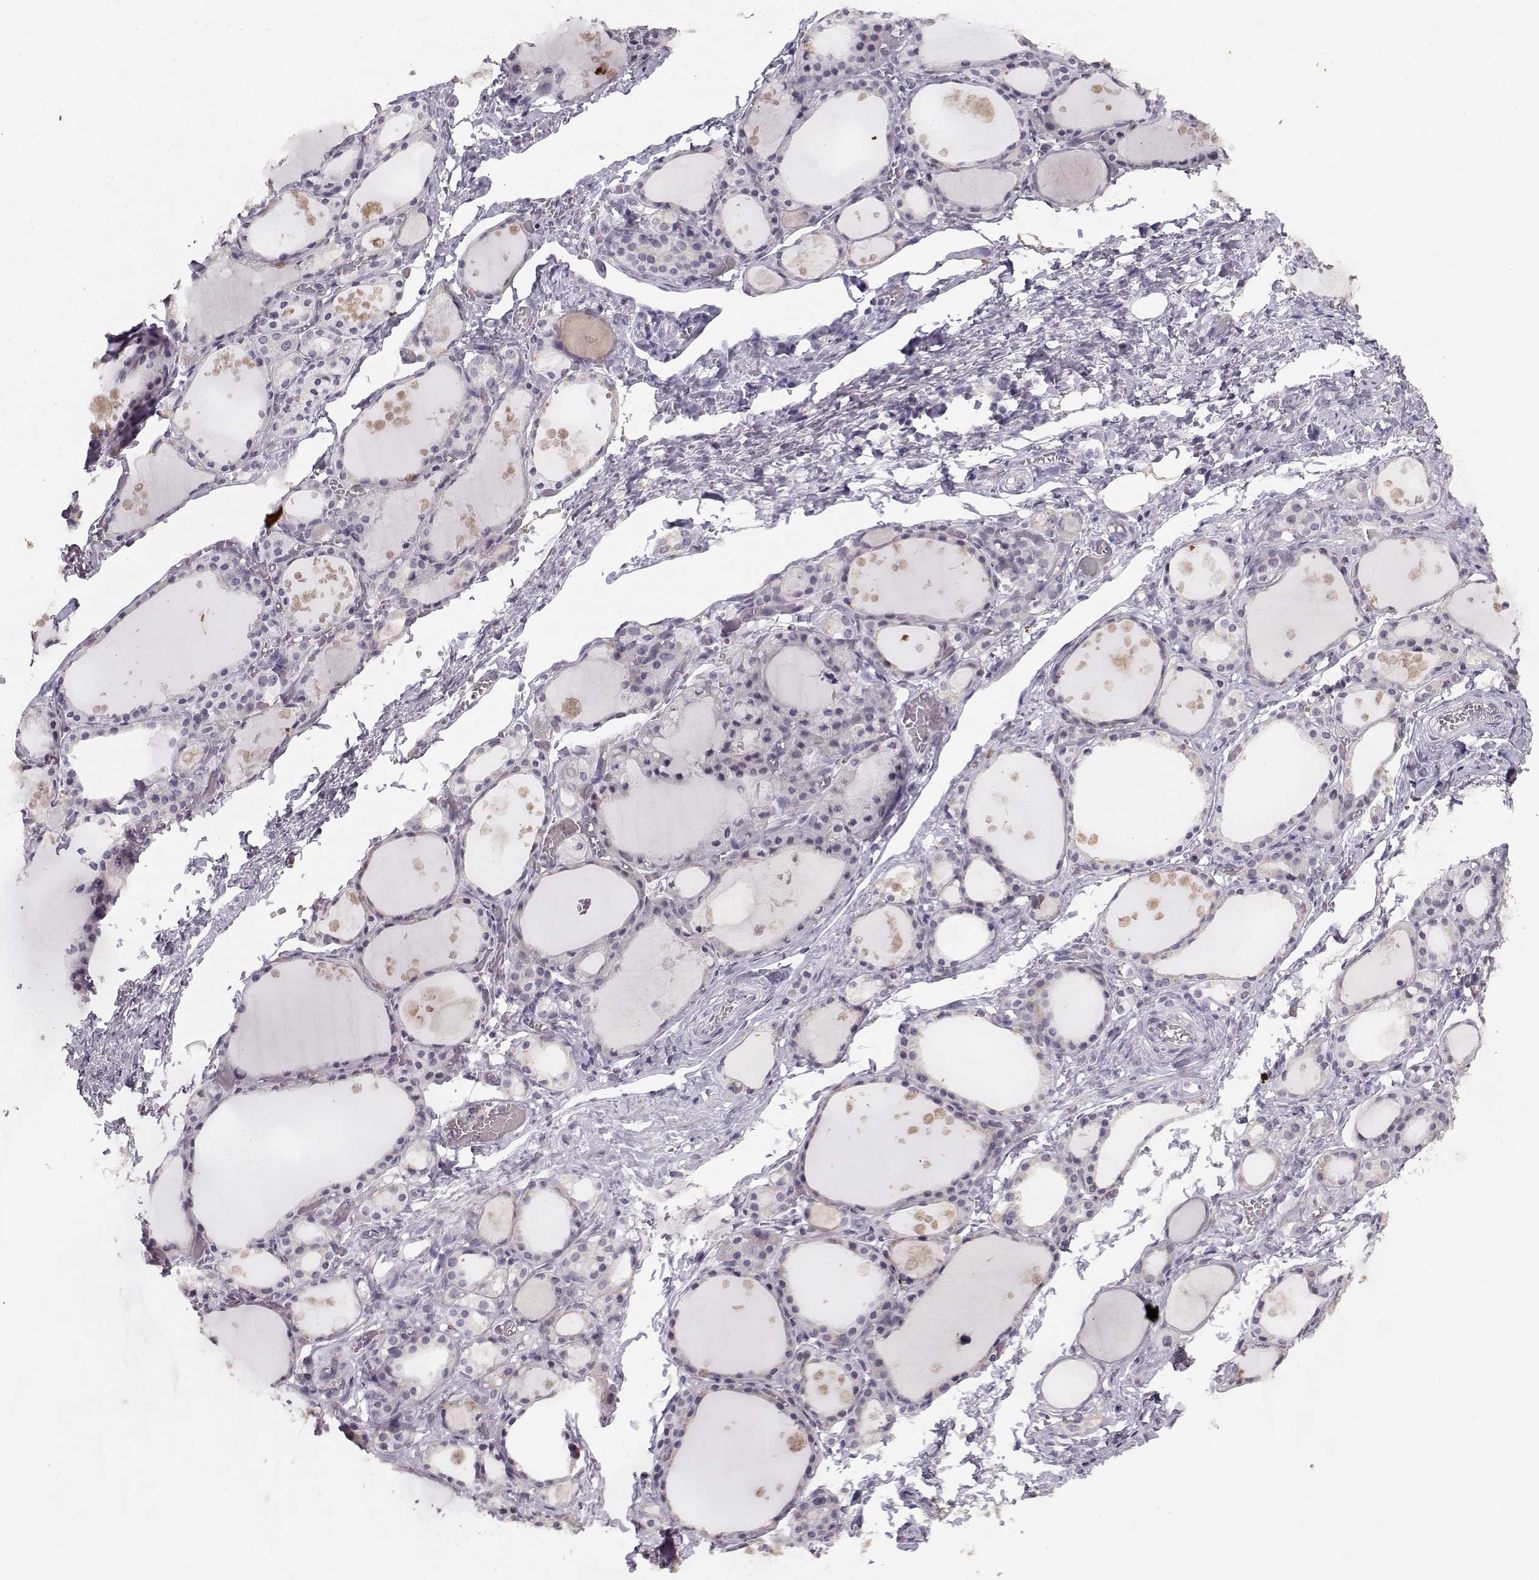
{"staining": {"intensity": "negative", "quantity": "none", "location": "none"}, "tissue": "thyroid gland", "cell_type": "Glandular cells", "image_type": "normal", "snomed": [{"axis": "morphology", "description": "Normal tissue, NOS"}, {"axis": "topography", "description": "Thyroid gland"}], "caption": "High magnification brightfield microscopy of normal thyroid gland stained with DAB (brown) and counterstained with hematoxylin (blue): glandular cells show no significant positivity. (DAB (3,3'-diaminobenzidine) immunohistochemistry (IHC) visualized using brightfield microscopy, high magnification).", "gene": "UROC1", "patient": {"sex": "male", "age": 68}}